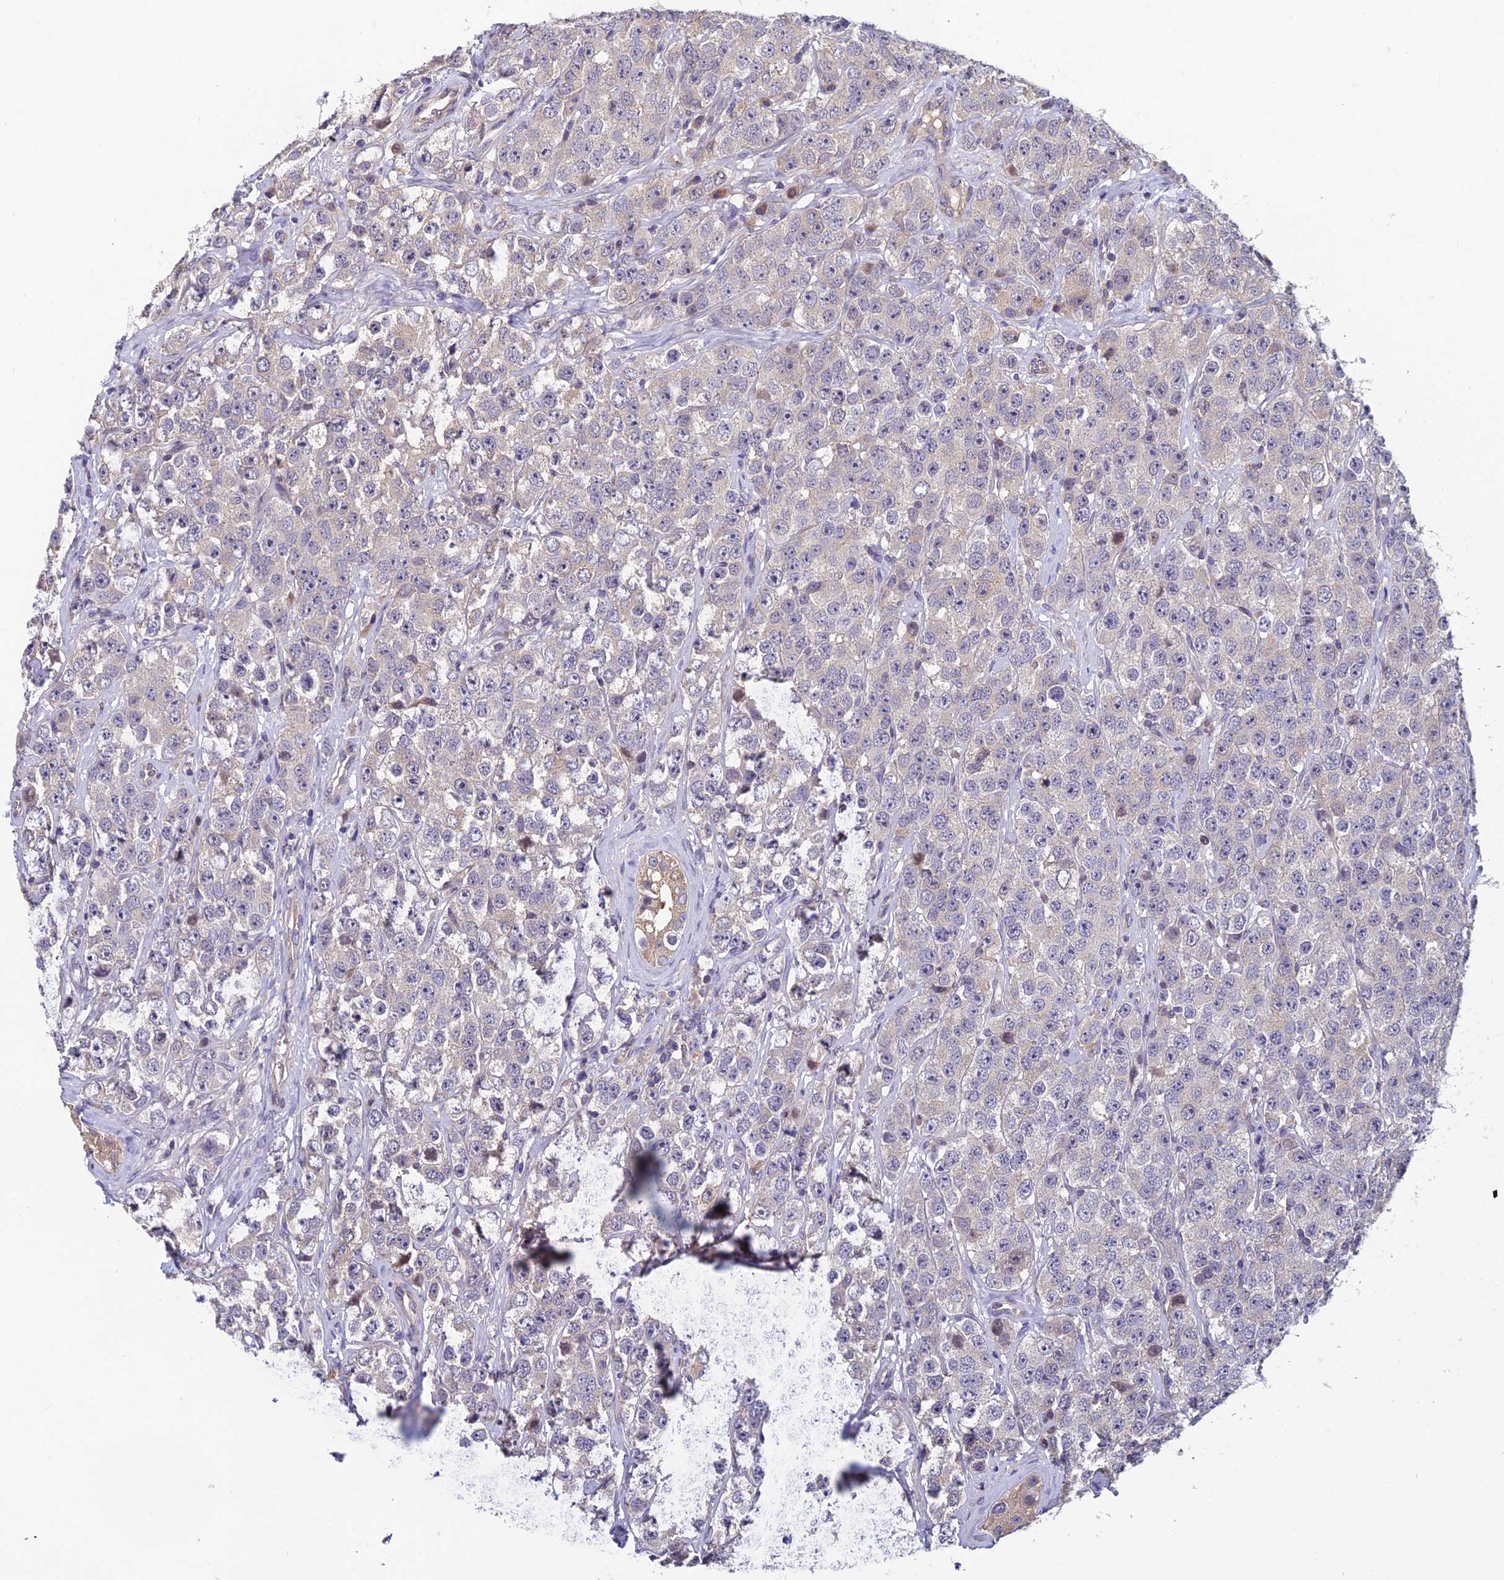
{"staining": {"intensity": "negative", "quantity": "none", "location": "none"}, "tissue": "testis cancer", "cell_type": "Tumor cells", "image_type": "cancer", "snomed": [{"axis": "morphology", "description": "Seminoma, NOS"}, {"axis": "topography", "description": "Testis"}], "caption": "DAB immunohistochemical staining of human testis seminoma demonstrates no significant staining in tumor cells.", "gene": "HECA", "patient": {"sex": "male", "age": 28}}